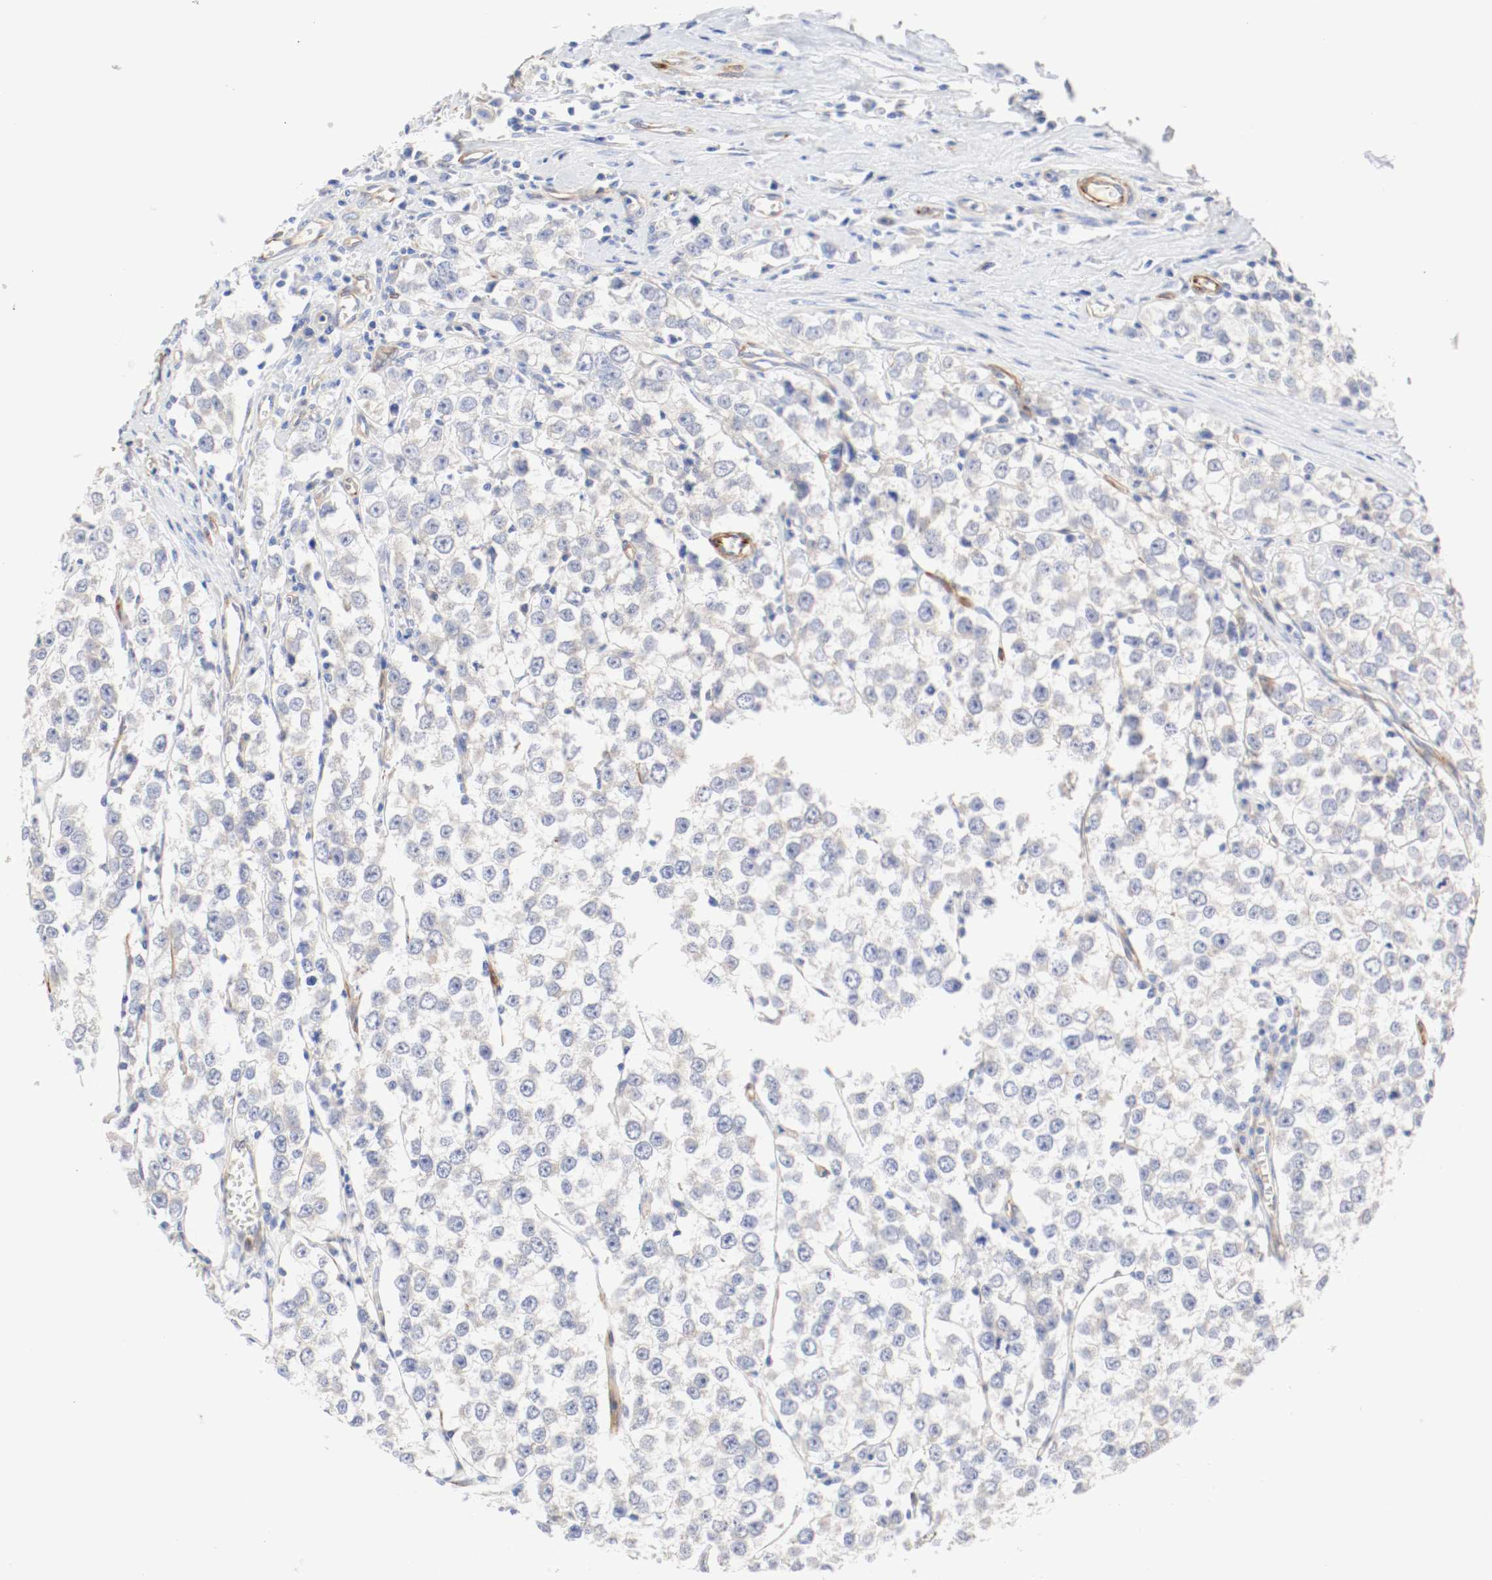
{"staining": {"intensity": "weak", "quantity": "<25%", "location": "cytoplasmic/membranous"}, "tissue": "testis cancer", "cell_type": "Tumor cells", "image_type": "cancer", "snomed": [{"axis": "morphology", "description": "Seminoma, NOS"}, {"axis": "morphology", "description": "Carcinoma, Embryonal, NOS"}, {"axis": "topography", "description": "Testis"}], "caption": "IHC histopathology image of testis seminoma stained for a protein (brown), which demonstrates no positivity in tumor cells. The staining was performed using DAB to visualize the protein expression in brown, while the nuclei were stained in blue with hematoxylin (Magnification: 20x).", "gene": "GIT1", "patient": {"sex": "male", "age": 52}}